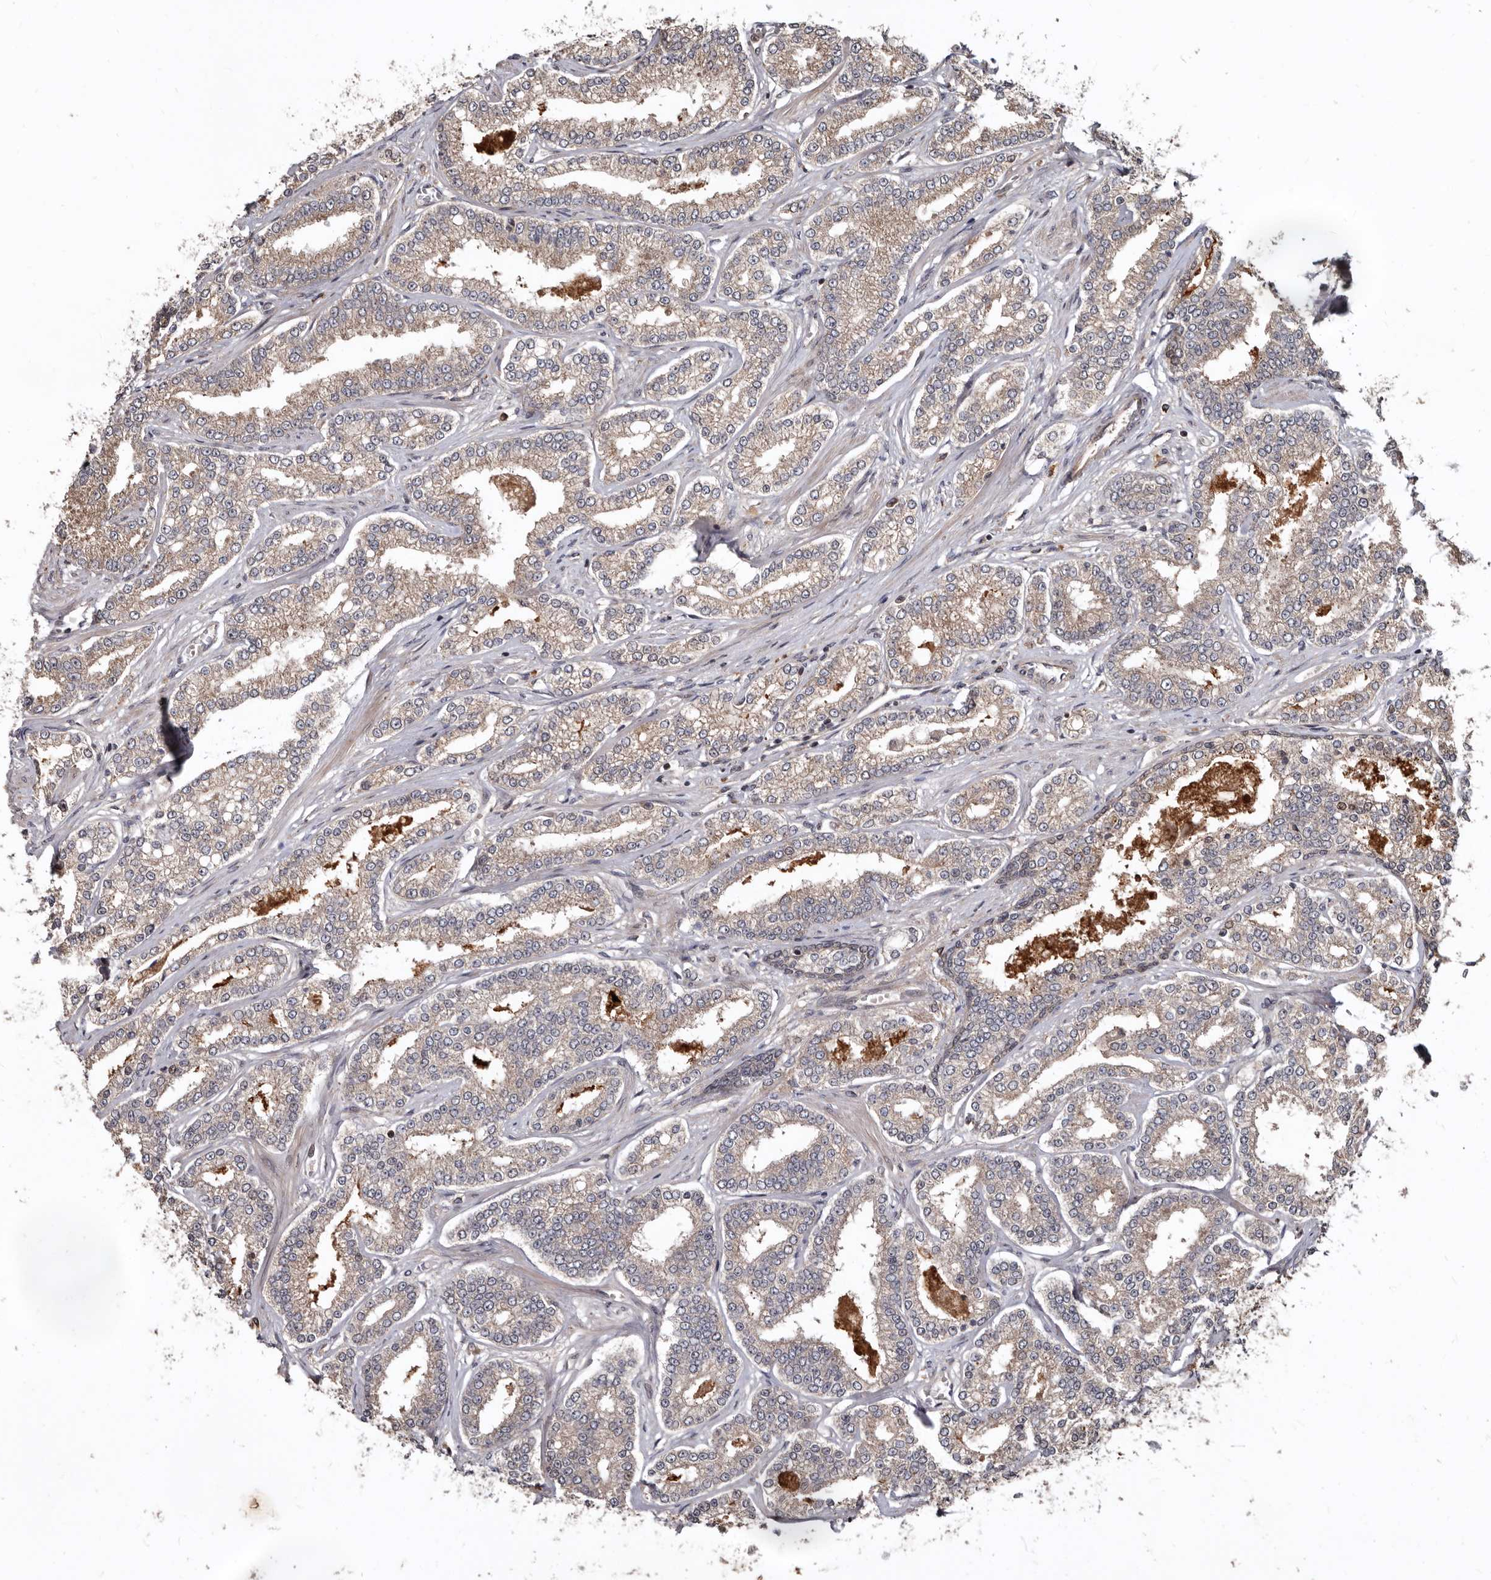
{"staining": {"intensity": "weak", "quantity": ">75%", "location": "cytoplasmic/membranous"}, "tissue": "prostate cancer", "cell_type": "Tumor cells", "image_type": "cancer", "snomed": [{"axis": "morphology", "description": "Normal tissue, NOS"}, {"axis": "morphology", "description": "Adenocarcinoma, High grade"}, {"axis": "topography", "description": "Prostate"}], "caption": "This is an image of immunohistochemistry (IHC) staining of prostate cancer, which shows weak staining in the cytoplasmic/membranous of tumor cells.", "gene": "WEE2", "patient": {"sex": "male", "age": 83}}